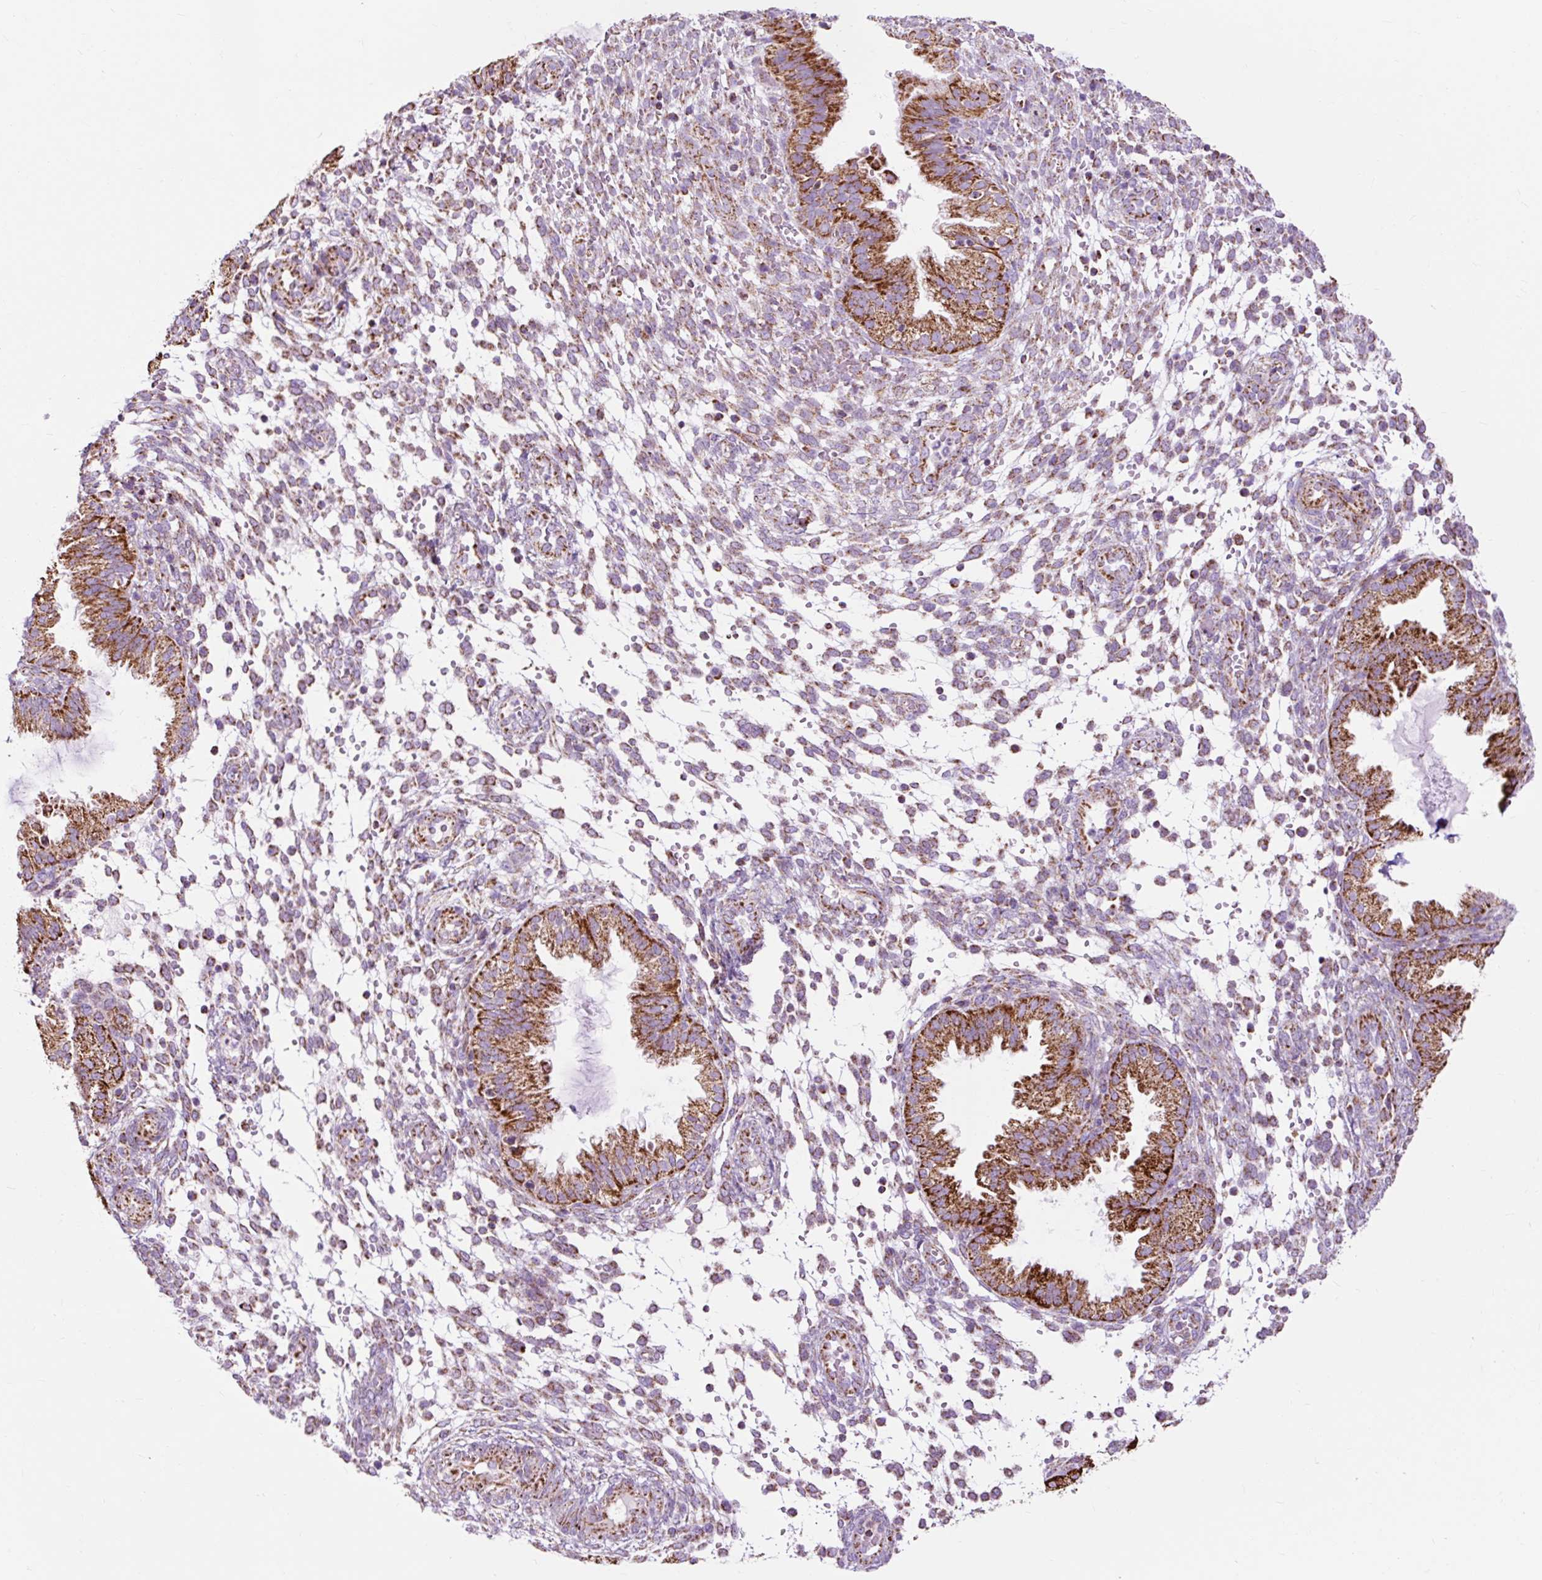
{"staining": {"intensity": "moderate", "quantity": "25%-75%", "location": "cytoplasmic/membranous"}, "tissue": "endometrium", "cell_type": "Cells in endometrial stroma", "image_type": "normal", "snomed": [{"axis": "morphology", "description": "Normal tissue, NOS"}, {"axis": "topography", "description": "Endometrium"}], "caption": "A medium amount of moderate cytoplasmic/membranous positivity is present in about 25%-75% of cells in endometrial stroma in normal endometrium.", "gene": "DLAT", "patient": {"sex": "female", "age": 33}}